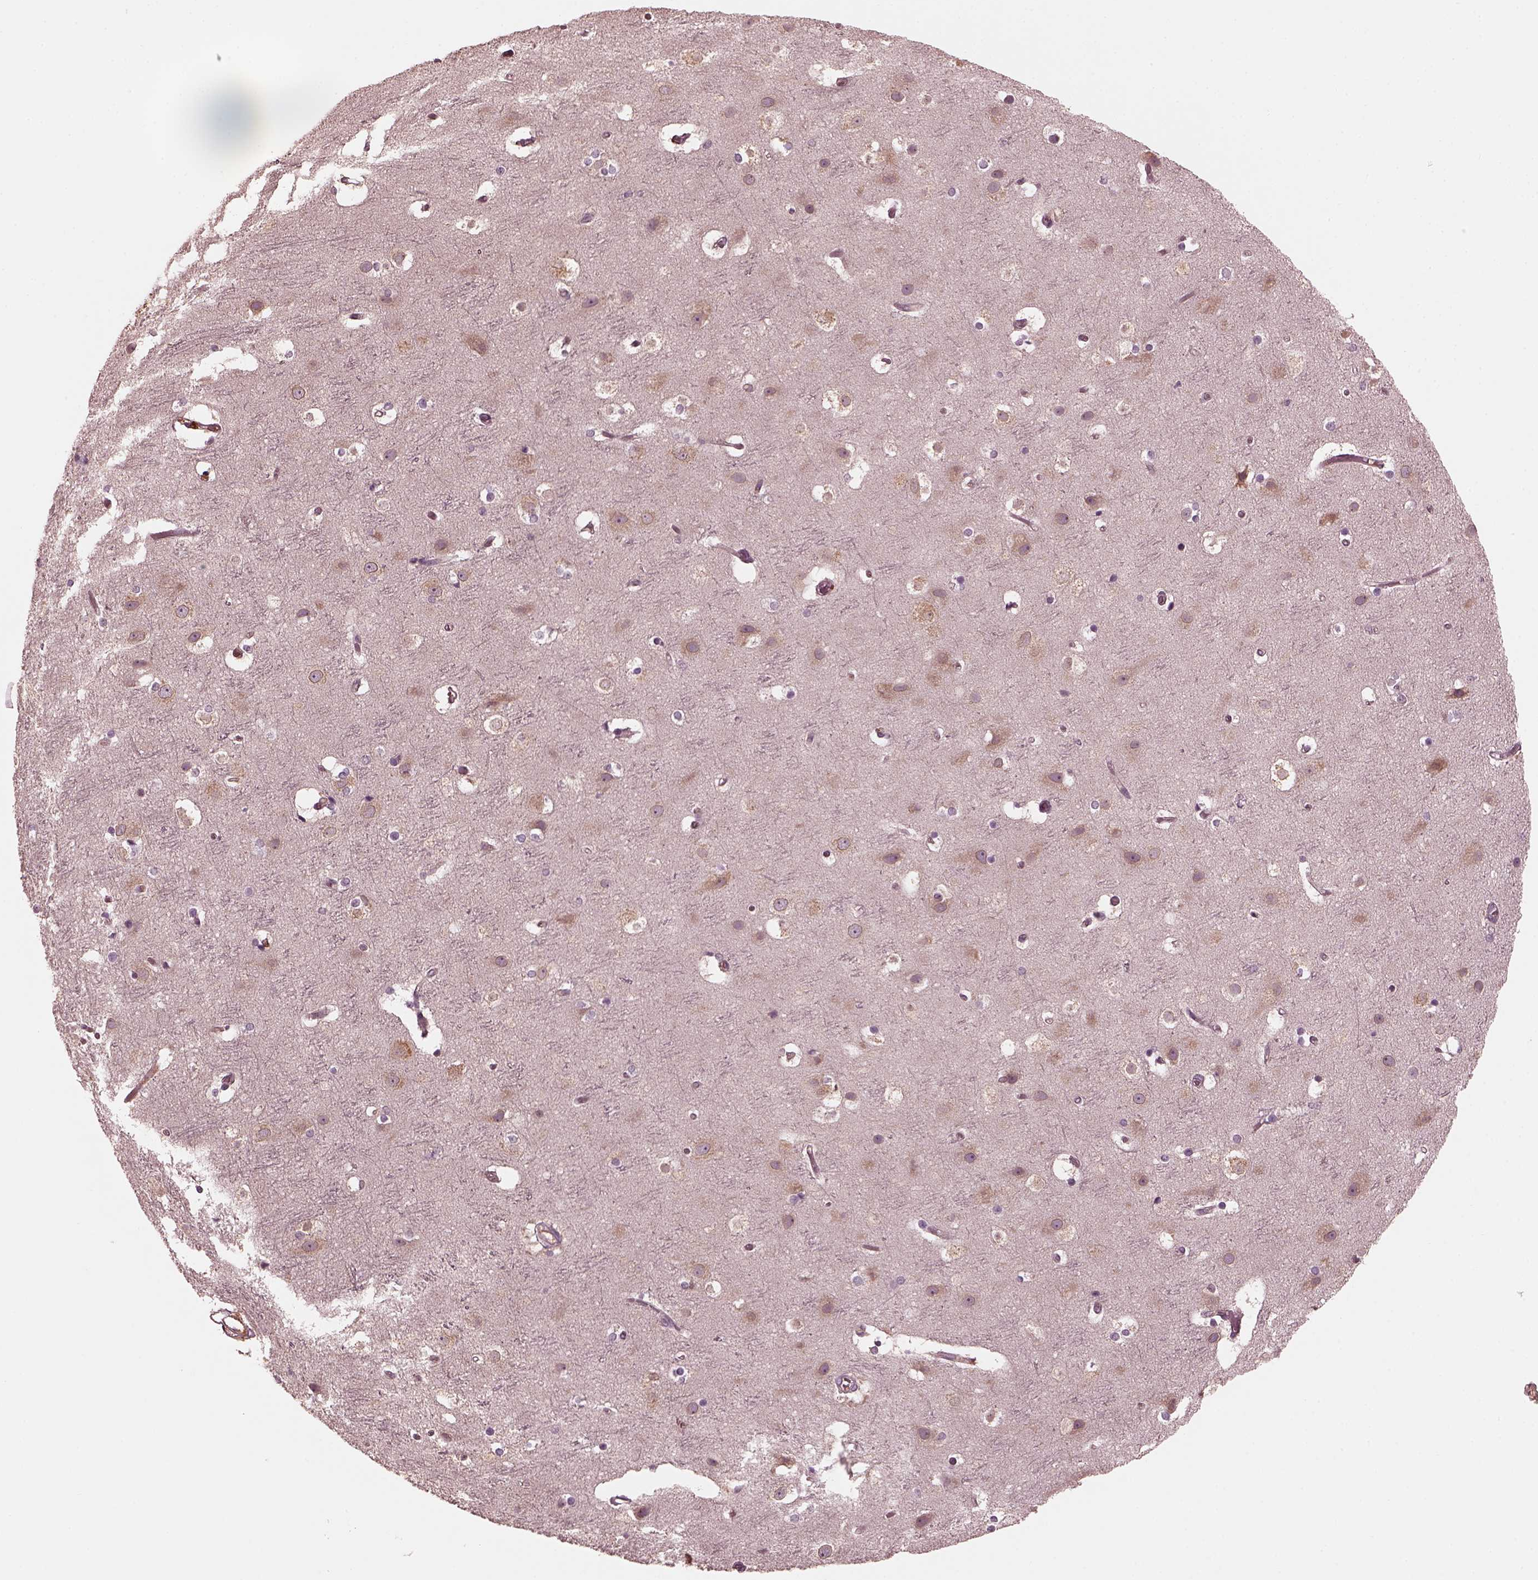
{"staining": {"intensity": "negative", "quantity": "none", "location": "none"}, "tissue": "cerebral cortex", "cell_type": "Endothelial cells", "image_type": "normal", "snomed": [{"axis": "morphology", "description": "Normal tissue, NOS"}, {"axis": "topography", "description": "Cerebral cortex"}], "caption": "IHC photomicrograph of benign cerebral cortex stained for a protein (brown), which displays no positivity in endothelial cells. (DAB (3,3'-diaminobenzidine) immunohistochemistry, high magnification).", "gene": "PORCN", "patient": {"sex": "female", "age": 52}}